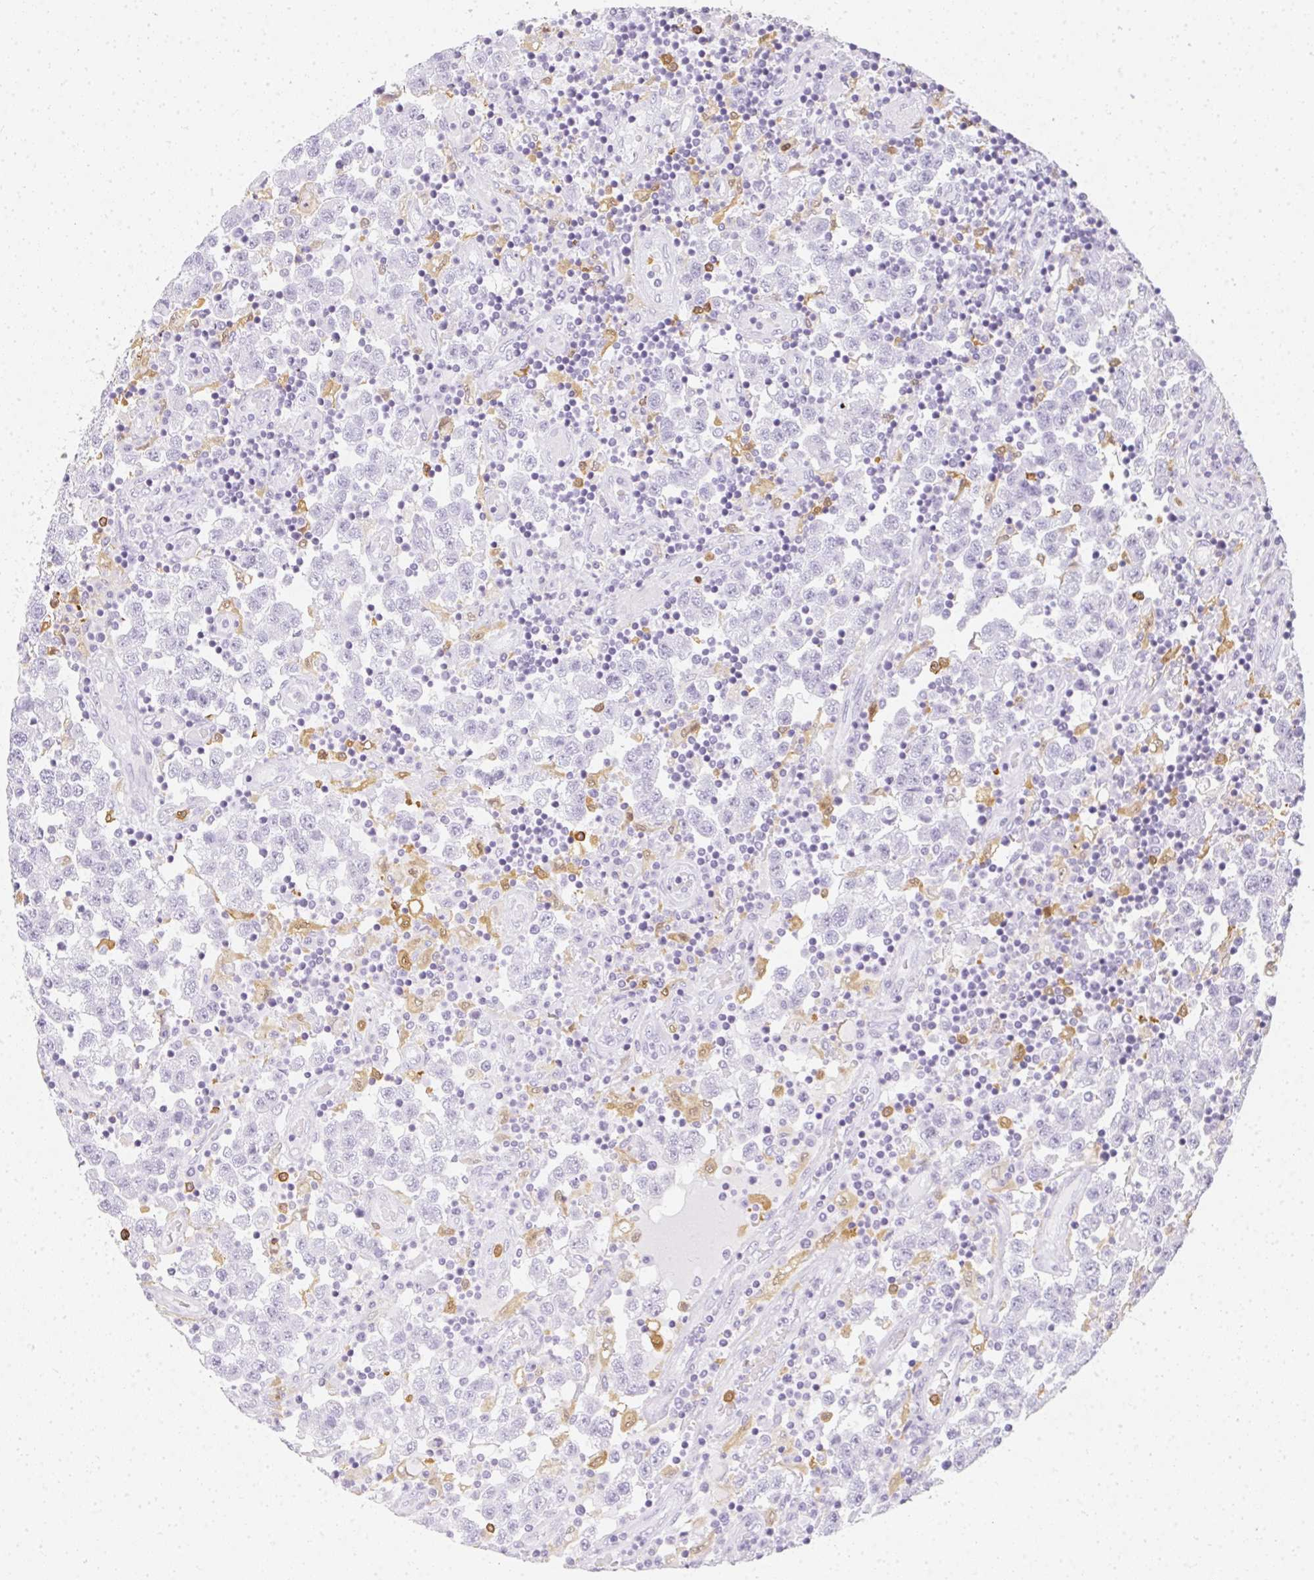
{"staining": {"intensity": "negative", "quantity": "none", "location": "none"}, "tissue": "testis cancer", "cell_type": "Tumor cells", "image_type": "cancer", "snomed": [{"axis": "morphology", "description": "Seminoma, NOS"}, {"axis": "topography", "description": "Testis"}], "caption": "Tumor cells show no significant staining in seminoma (testis).", "gene": "HK3", "patient": {"sex": "male", "age": 34}}